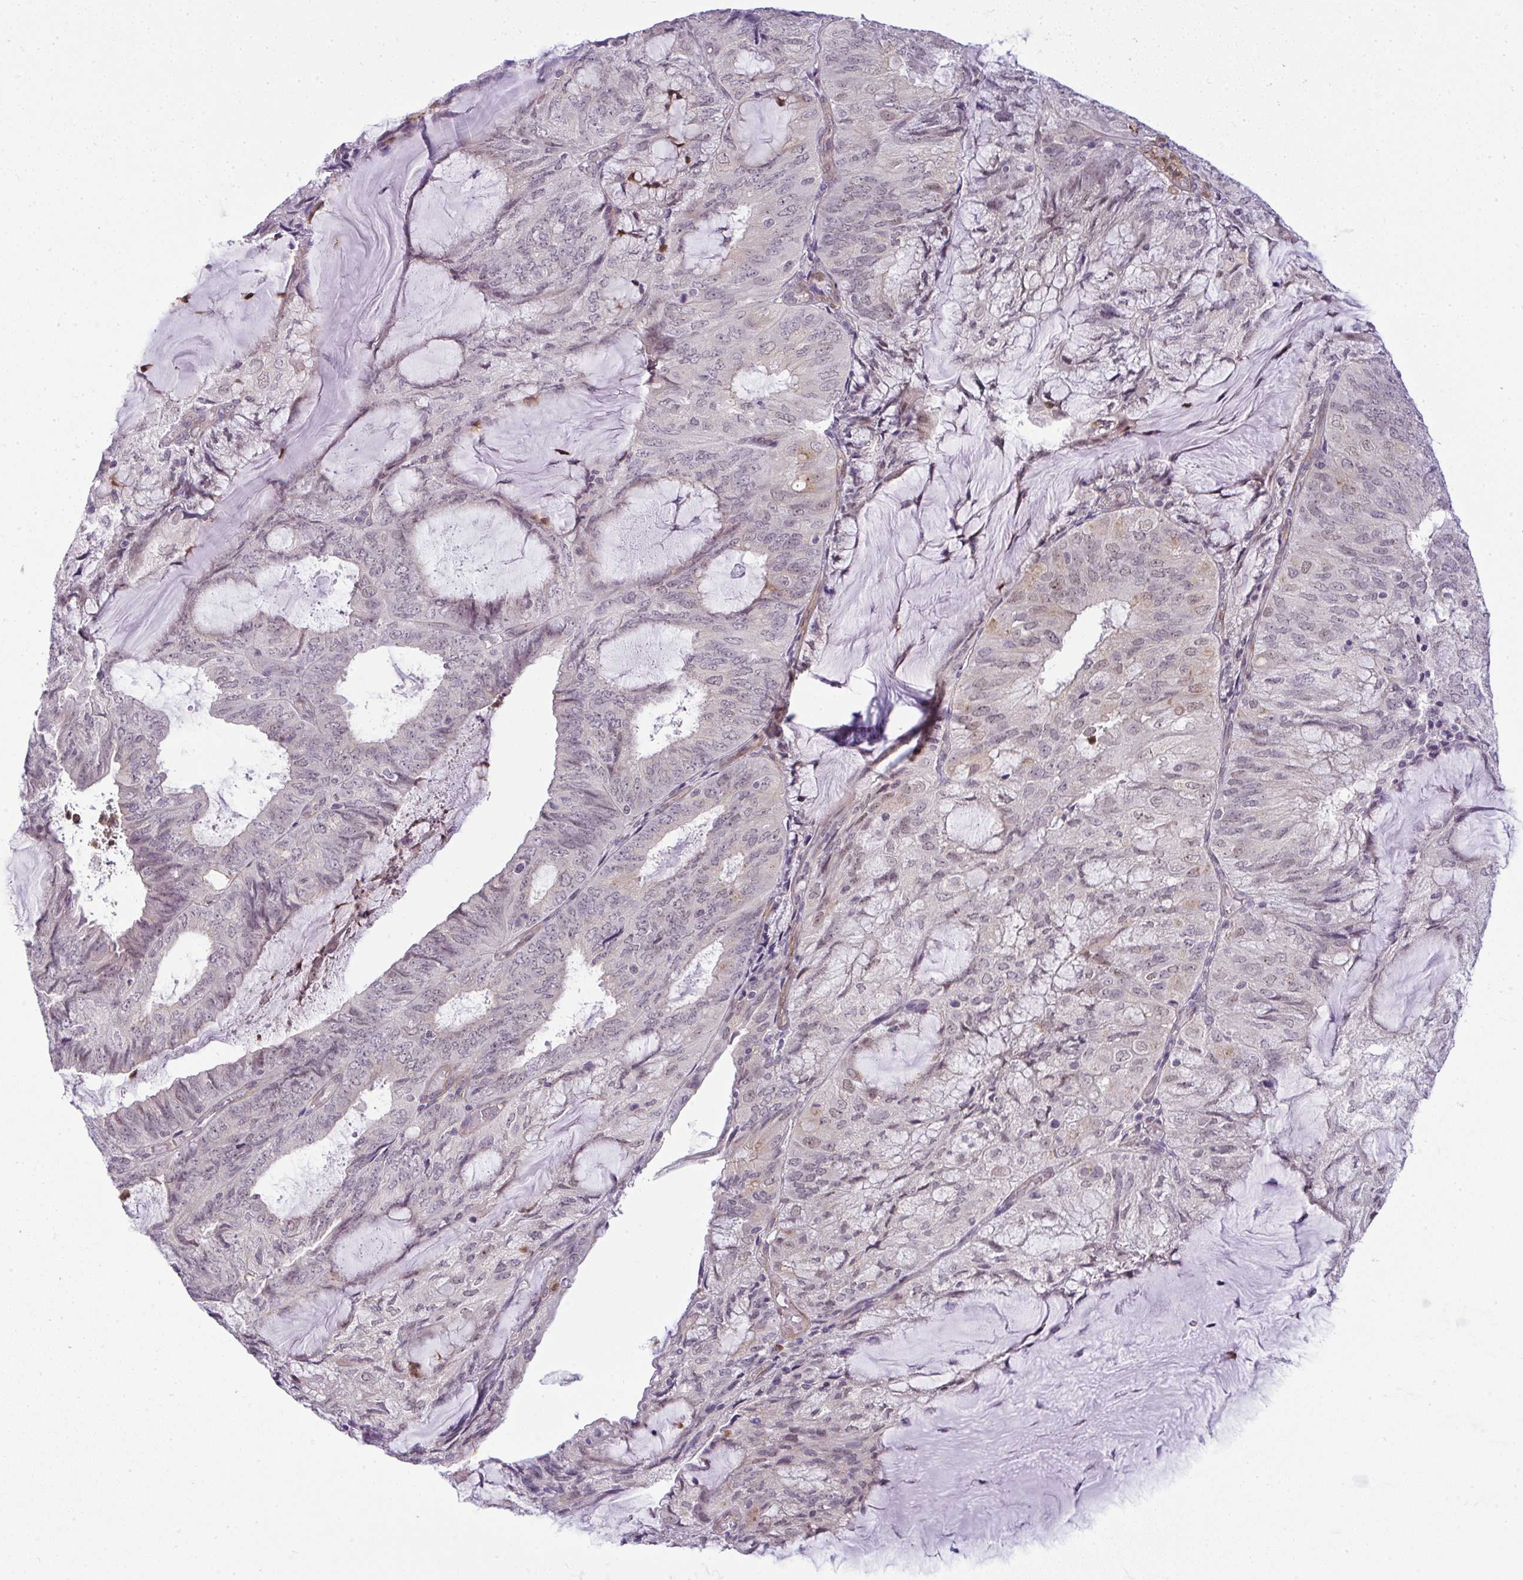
{"staining": {"intensity": "negative", "quantity": "none", "location": "none"}, "tissue": "endometrial cancer", "cell_type": "Tumor cells", "image_type": "cancer", "snomed": [{"axis": "morphology", "description": "Adenocarcinoma, NOS"}, {"axis": "topography", "description": "Endometrium"}], "caption": "DAB immunohistochemical staining of endometrial cancer (adenocarcinoma) reveals no significant staining in tumor cells.", "gene": "DZIP1", "patient": {"sex": "female", "age": 81}}